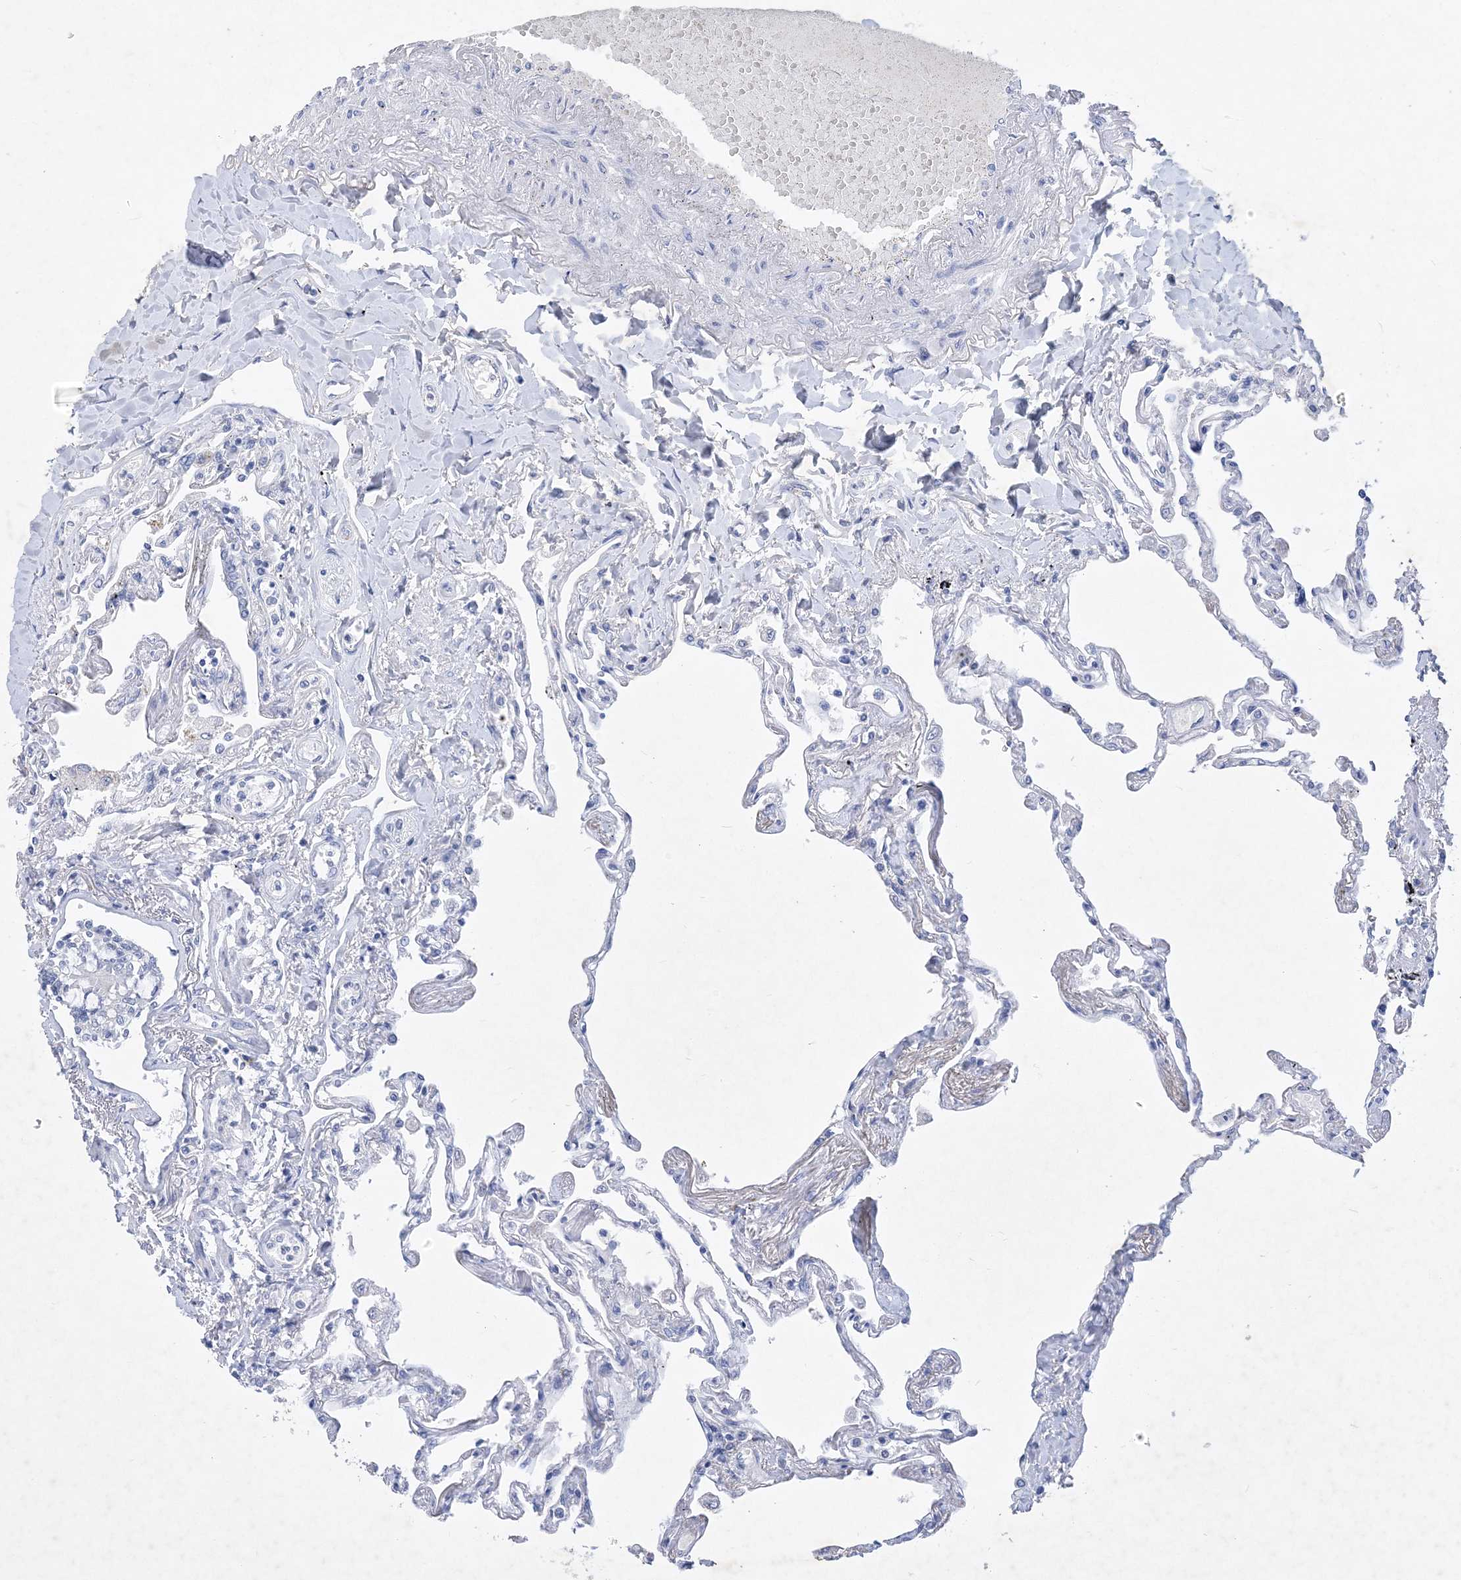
{"staining": {"intensity": "negative", "quantity": "none", "location": "none"}, "tissue": "lung", "cell_type": "Alveolar cells", "image_type": "normal", "snomed": [{"axis": "morphology", "description": "Normal tissue, NOS"}, {"axis": "topography", "description": "Lung"}], "caption": "Lung stained for a protein using immunohistochemistry (IHC) shows no staining alveolar cells.", "gene": "COPS8", "patient": {"sex": "female", "age": 67}}